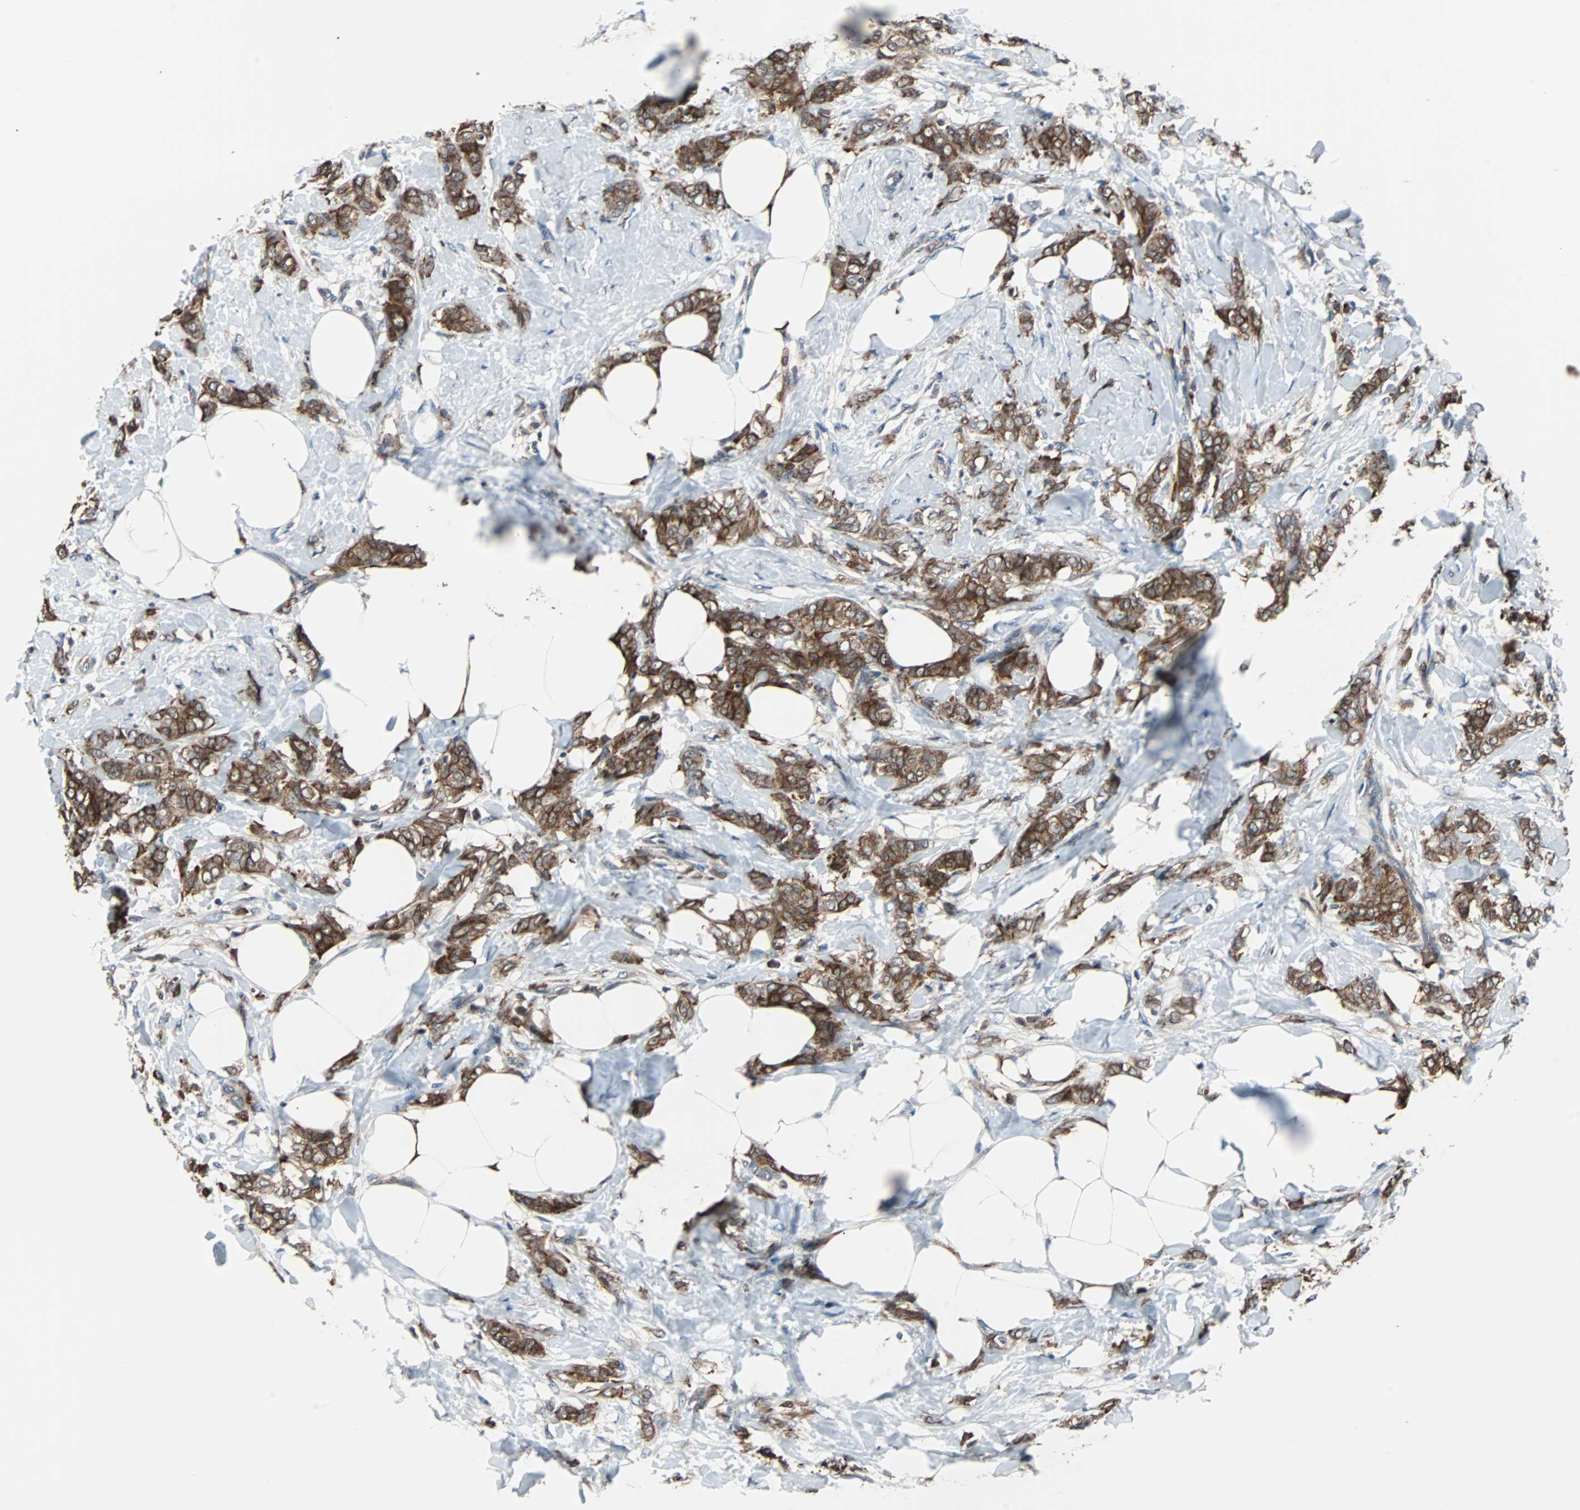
{"staining": {"intensity": "strong", "quantity": ">75%", "location": "cytoplasmic/membranous"}, "tissue": "breast cancer", "cell_type": "Tumor cells", "image_type": "cancer", "snomed": [{"axis": "morphology", "description": "Lobular carcinoma, in situ"}, {"axis": "morphology", "description": "Lobular carcinoma"}, {"axis": "topography", "description": "Breast"}], "caption": "Immunohistochemical staining of breast cancer displays strong cytoplasmic/membranous protein expression in about >75% of tumor cells. (brown staining indicates protein expression, while blue staining denotes nuclei).", "gene": "PAK1", "patient": {"sex": "female", "age": 41}}